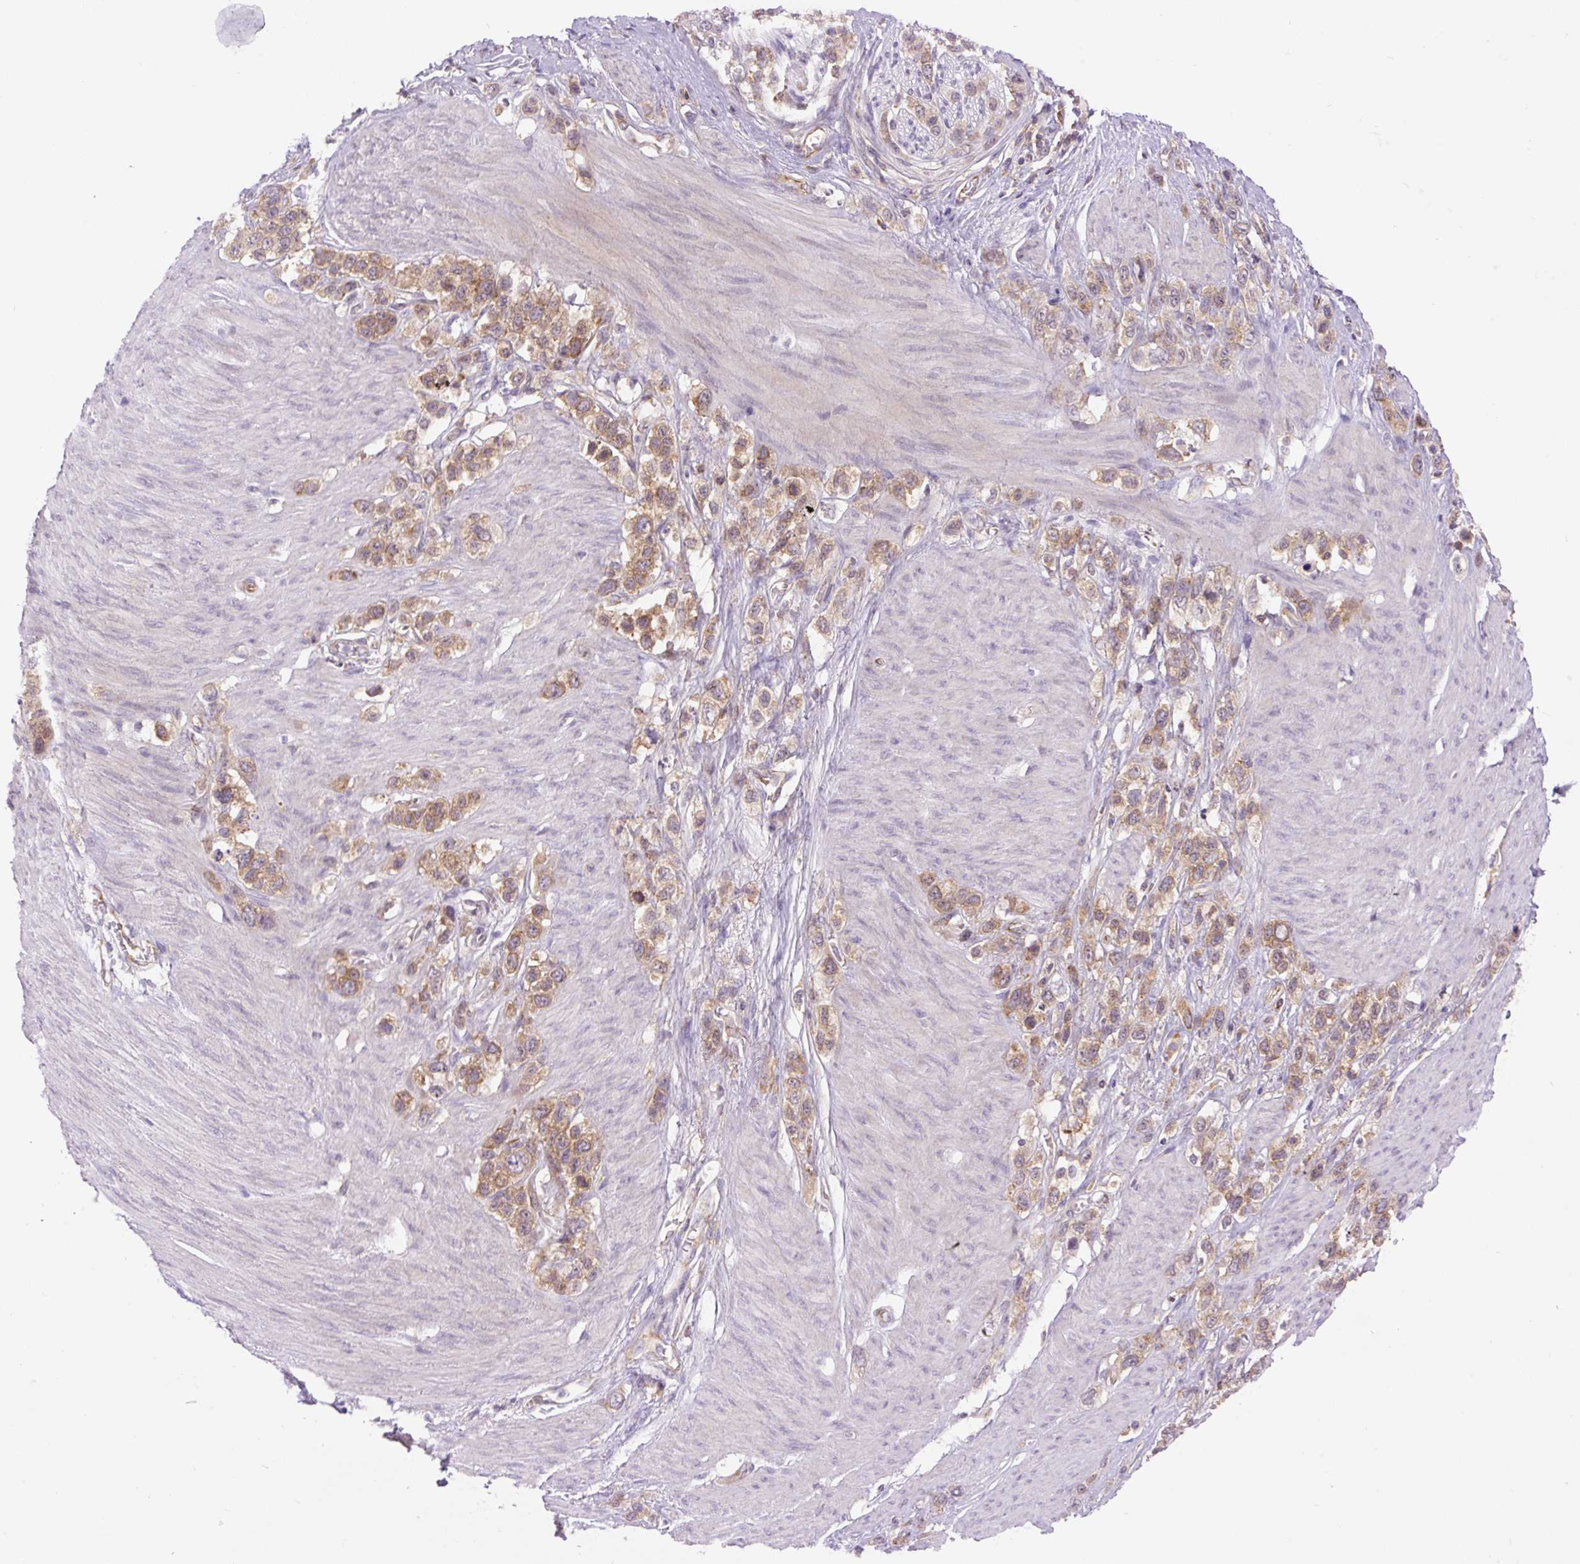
{"staining": {"intensity": "moderate", "quantity": ">75%", "location": "cytoplasmic/membranous"}, "tissue": "stomach cancer", "cell_type": "Tumor cells", "image_type": "cancer", "snomed": [{"axis": "morphology", "description": "Adenocarcinoma, NOS"}, {"axis": "topography", "description": "Stomach"}], "caption": "Immunohistochemical staining of human stomach cancer displays medium levels of moderate cytoplasmic/membranous protein positivity in about >75% of tumor cells.", "gene": "MINK1", "patient": {"sex": "female", "age": 65}}